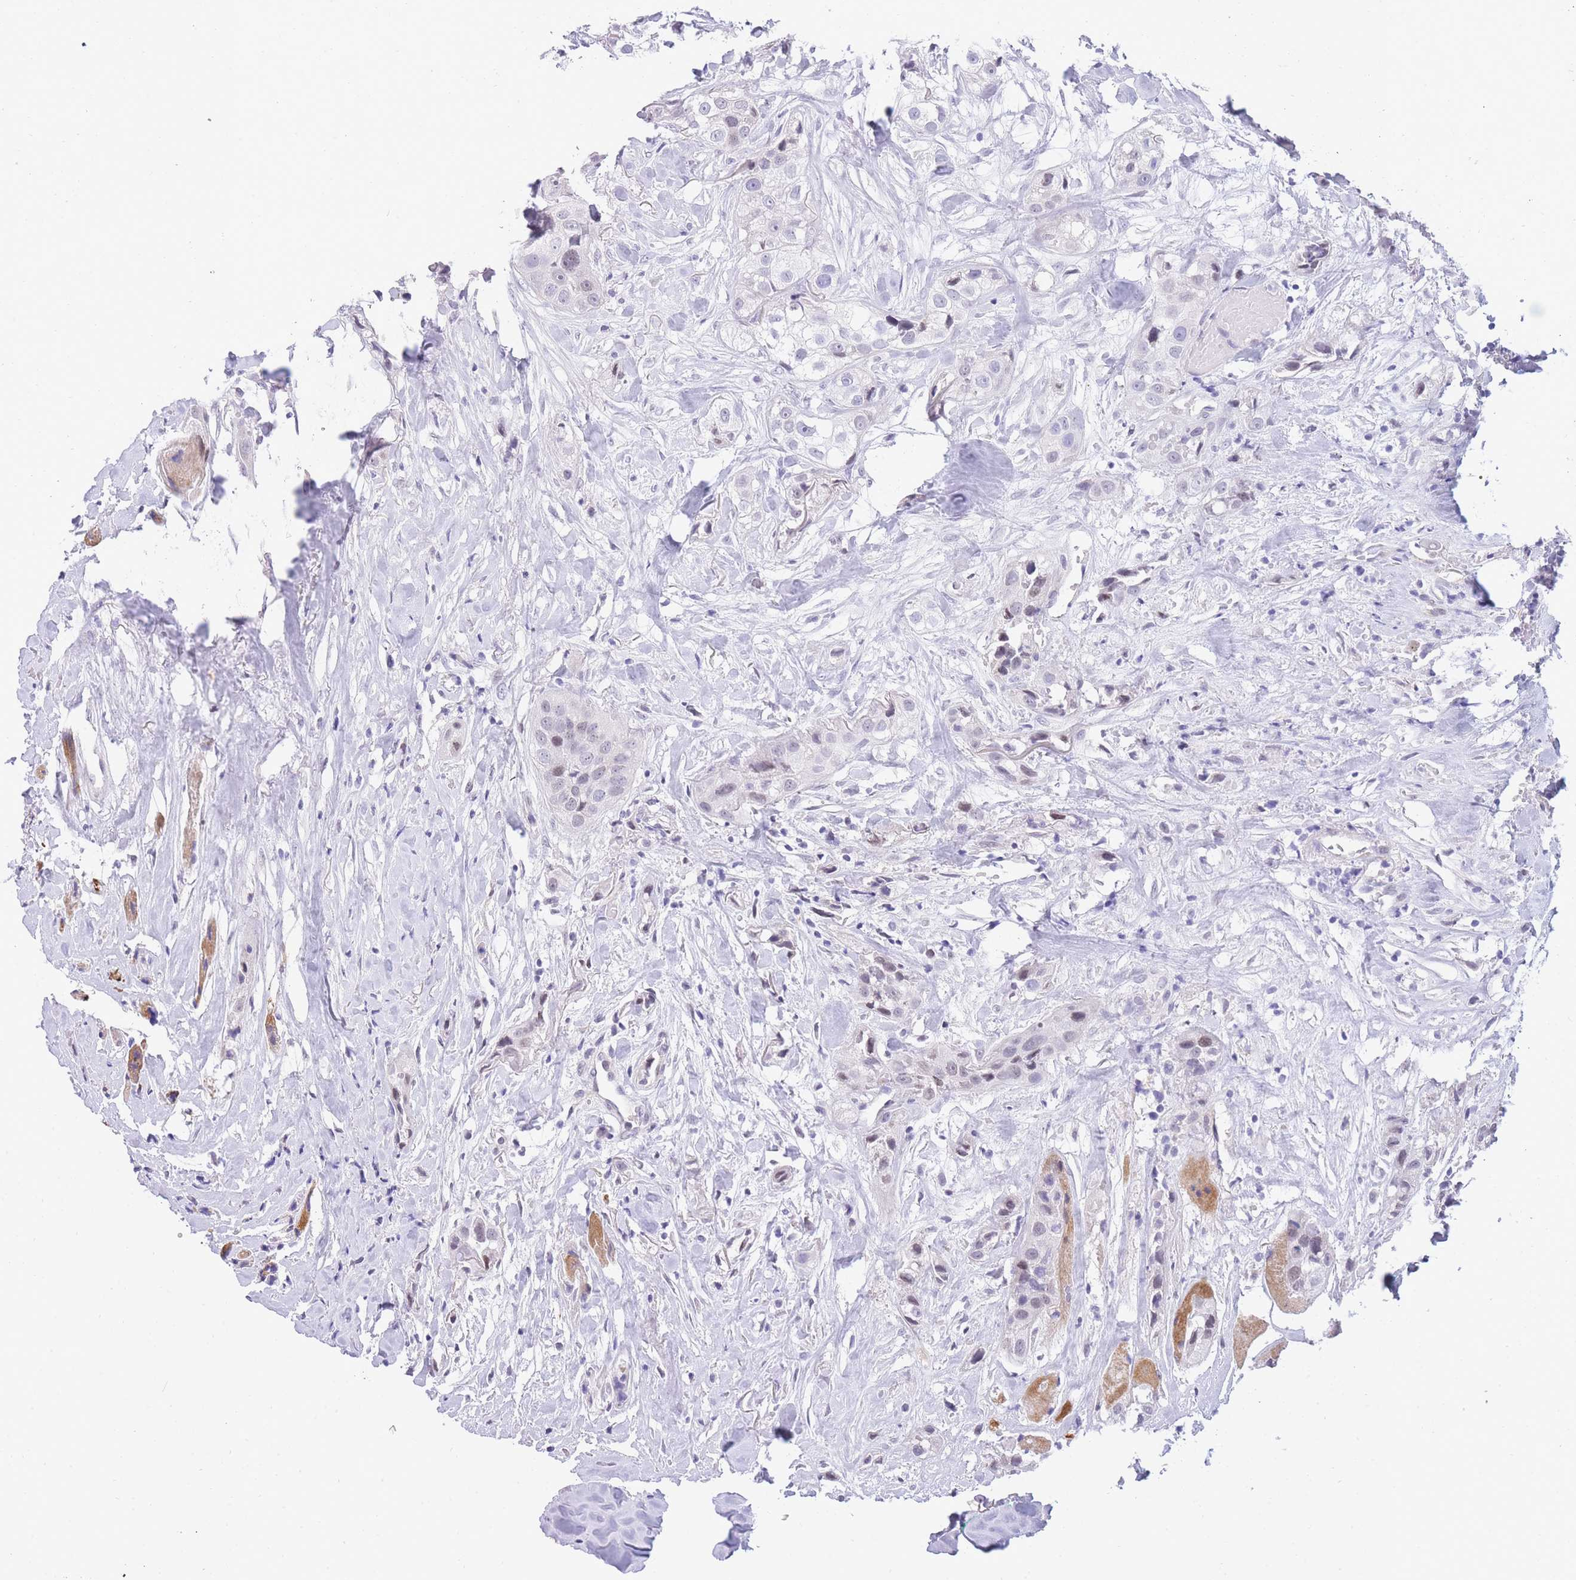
{"staining": {"intensity": "weak", "quantity": "25%-75%", "location": "nuclear"}, "tissue": "head and neck cancer", "cell_type": "Tumor cells", "image_type": "cancer", "snomed": [{"axis": "morphology", "description": "Normal tissue, NOS"}, {"axis": "morphology", "description": "Squamous cell carcinoma, NOS"}, {"axis": "topography", "description": "Skeletal muscle"}, {"axis": "topography", "description": "Head-Neck"}], "caption": "This micrograph shows immunohistochemistry staining of human squamous cell carcinoma (head and neck), with low weak nuclear positivity in approximately 25%-75% of tumor cells.", "gene": "PRR23B", "patient": {"sex": "male", "age": 51}}